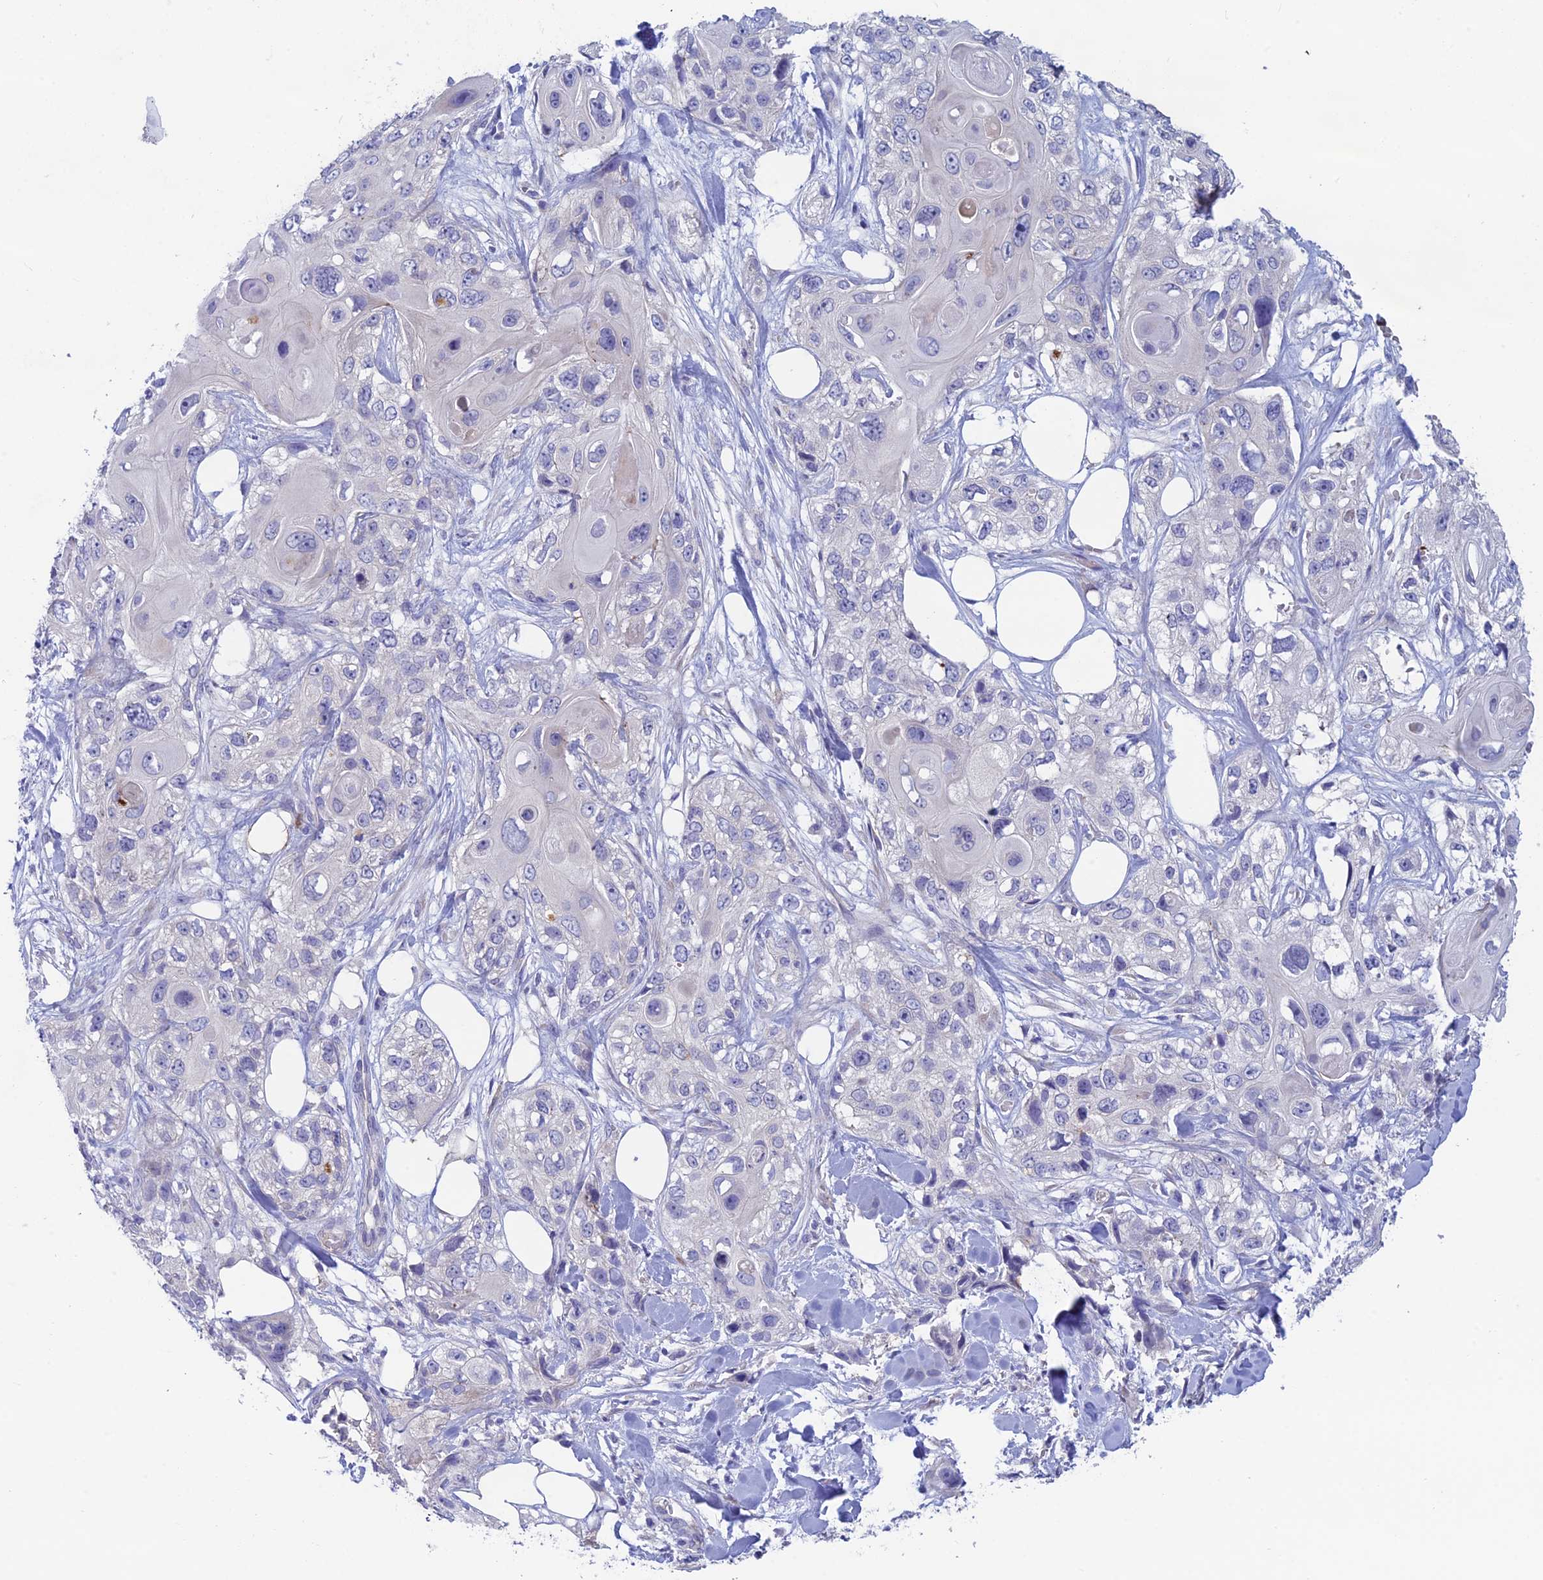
{"staining": {"intensity": "negative", "quantity": "none", "location": "none"}, "tissue": "skin cancer", "cell_type": "Tumor cells", "image_type": "cancer", "snomed": [{"axis": "morphology", "description": "Normal tissue, NOS"}, {"axis": "morphology", "description": "Squamous cell carcinoma, NOS"}, {"axis": "topography", "description": "Skin"}], "caption": "Human skin squamous cell carcinoma stained for a protein using immunohistochemistry demonstrates no positivity in tumor cells.", "gene": "XPO7", "patient": {"sex": "male", "age": 72}}